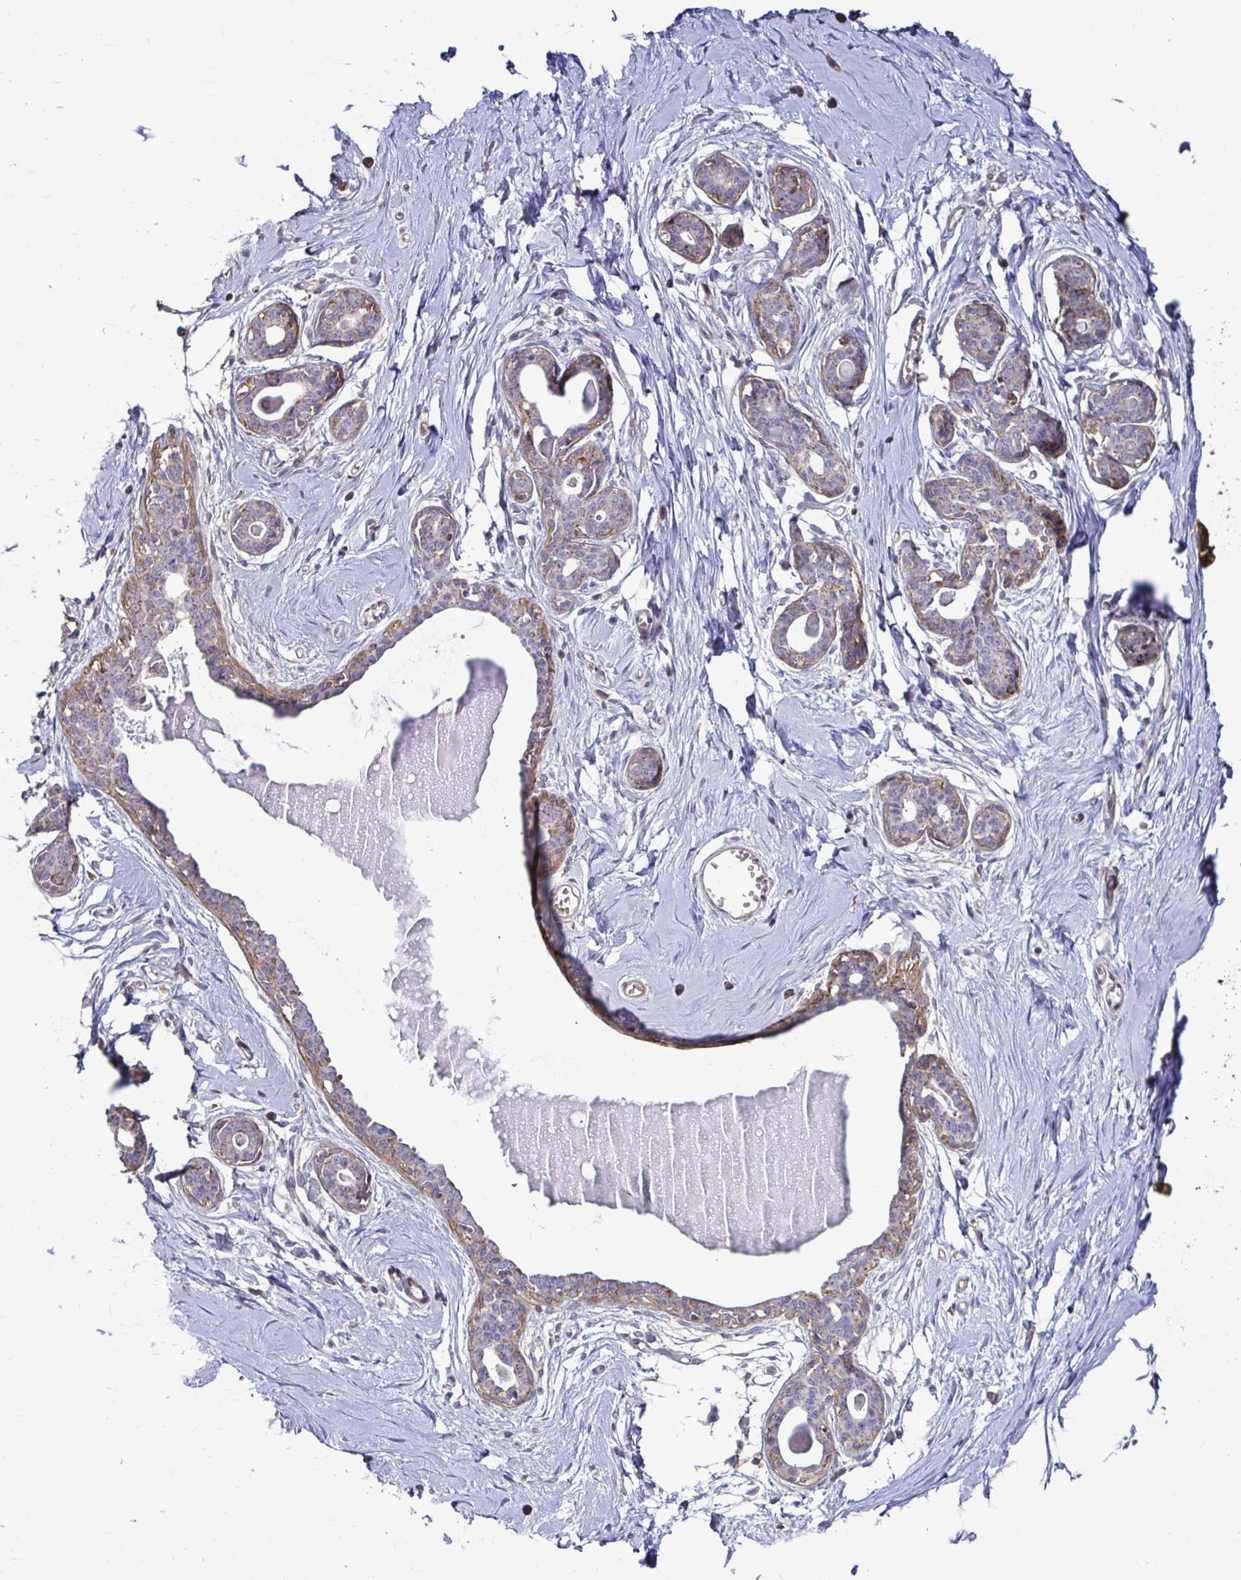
{"staining": {"intensity": "negative", "quantity": "none", "location": "none"}, "tissue": "breast", "cell_type": "Adipocytes", "image_type": "normal", "snomed": [{"axis": "morphology", "description": "Normal tissue, NOS"}, {"axis": "topography", "description": "Breast"}], "caption": "A high-resolution histopathology image shows immunohistochemistry (IHC) staining of normal breast, which displays no significant expression in adipocytes.", "gene": "SPRY1", "patient": {"sex": "female", "age": 45}}